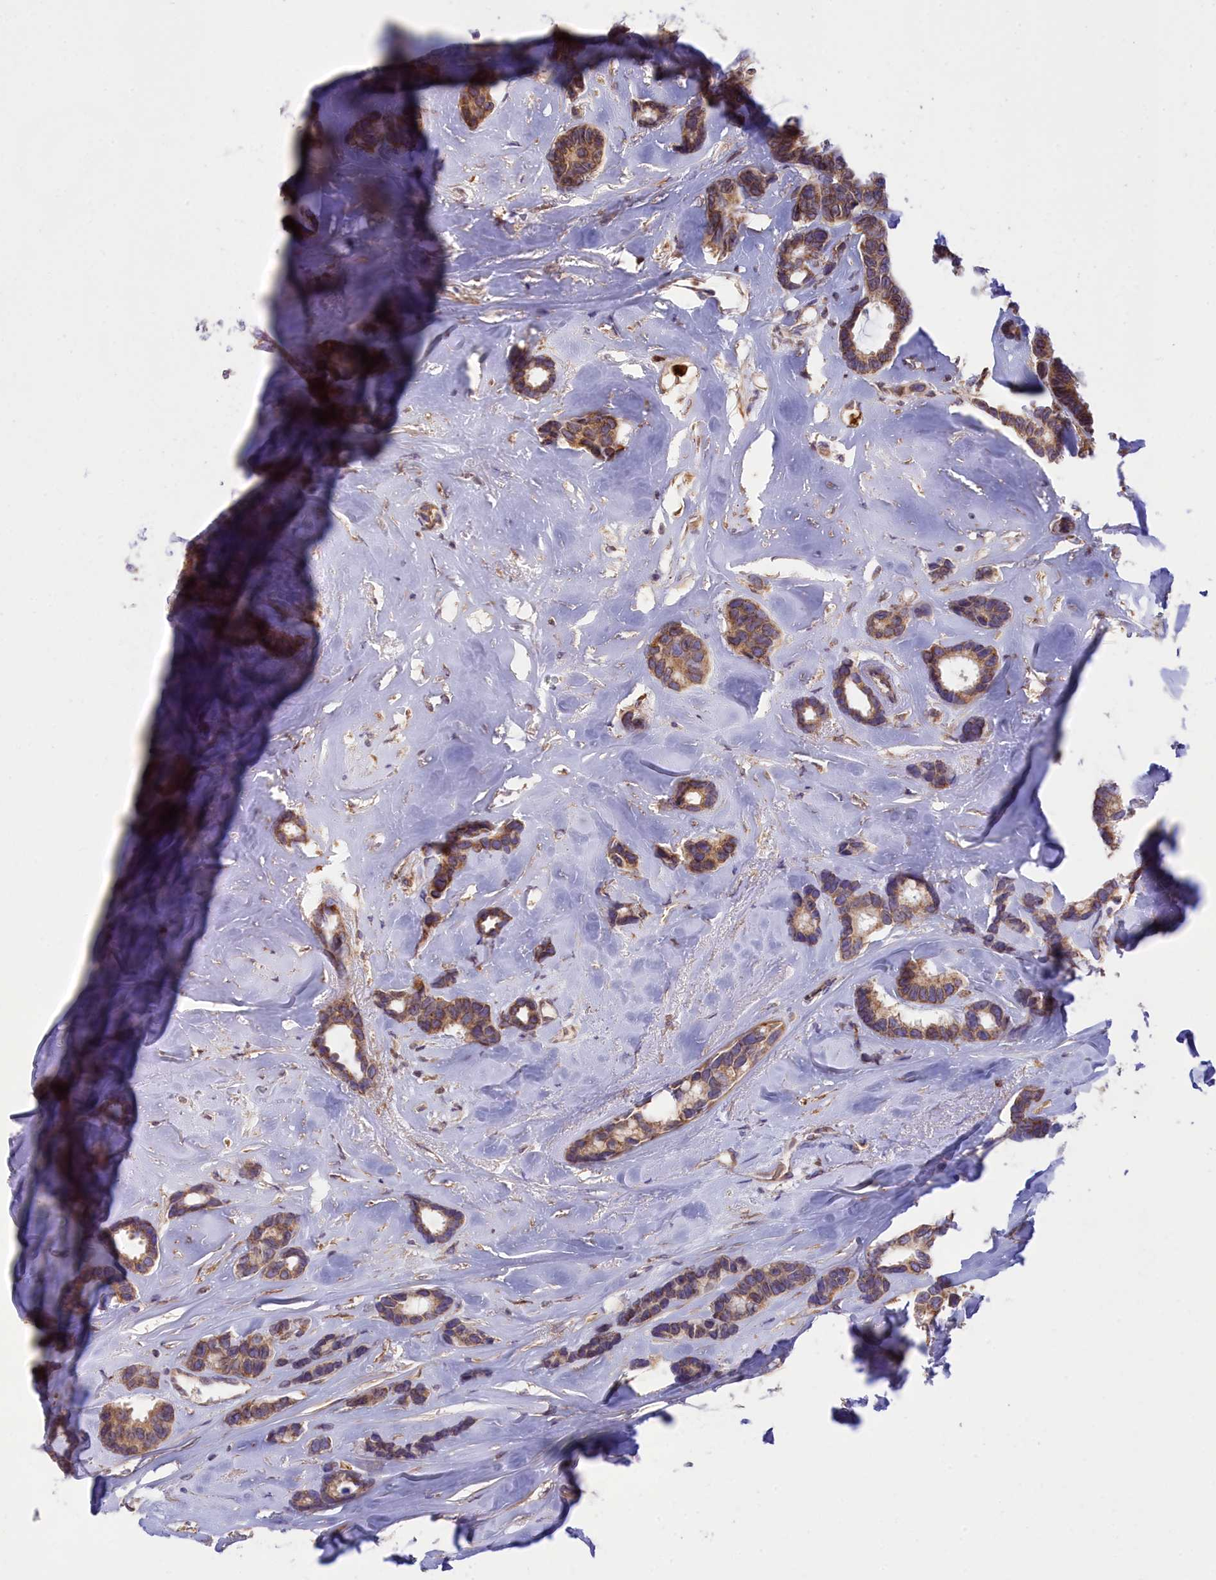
{"staining": {"intensity": "moderate", "quantity": ">75%", "location": "cytoplasmic/membranous"}, "tissue": "breast cancer", "cell_type": "Tumor cells", "image_type": "cancer", "snomed": [{"axis": "morphology", "description": "Duct carcinoma"}, {"axis": "topography", "description": "Breast"}], "caption": "This histopathology image demonstrates breast cancer stained with IHC to label a protein in brown. The cytoplasmic/membranous of tumor cells show moderate positivity for the protein. Nuclei are counter-stained blue.", "gene": "PKHD1L1", "patient": {"sex": "female", "age": 87}}